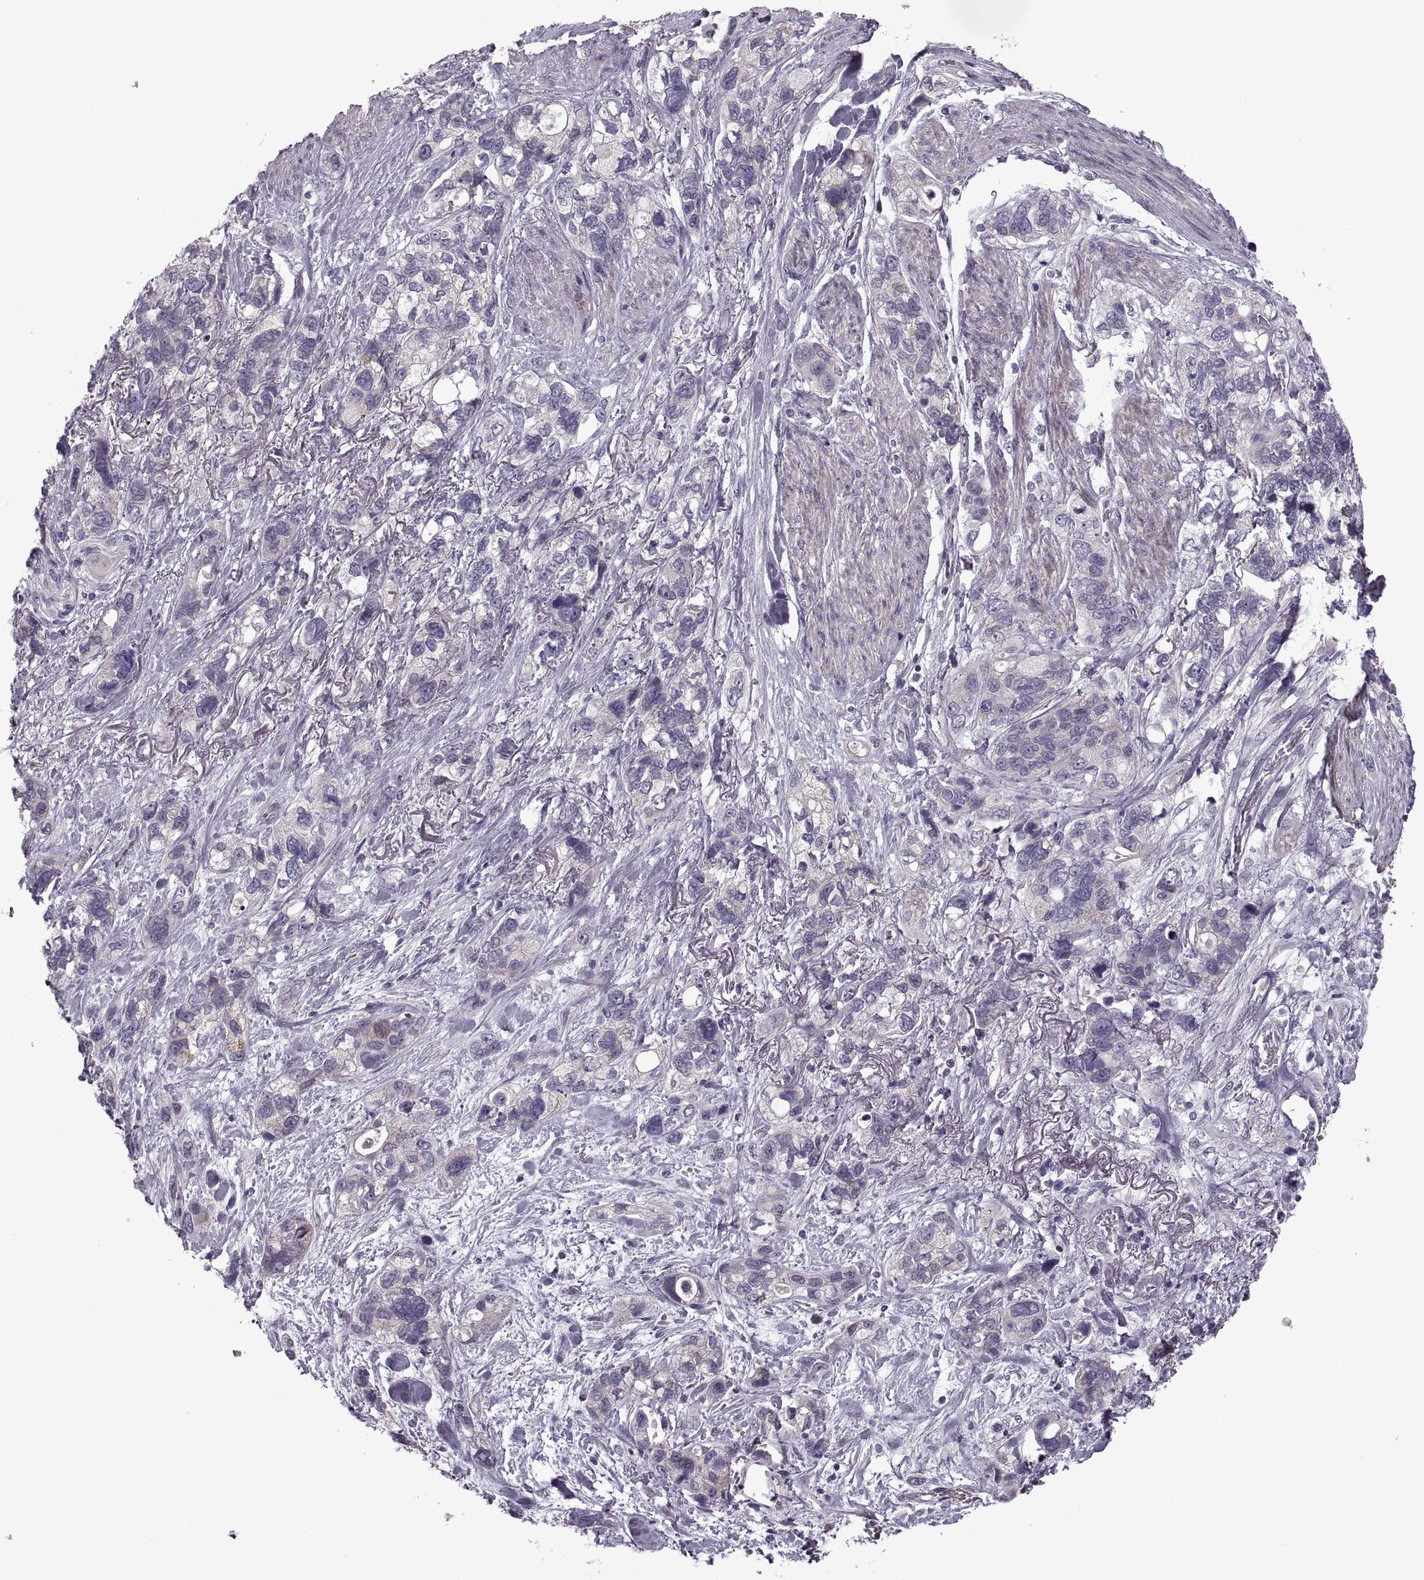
{"staining": {"intensity": "weak", "quantity": "<25%", "location": "cytoplasmic/membranous"}, "tissue": "stomach cancer", "cell_type": "Tumor cells", "image_type": "cancer", "snomed": [{"axis": "morphology", "description": "Adenocarcinoma, NOS"}, {"axis": "topography", "description": "Stomach, upper"}], "caption": "Protein analysis of adenocarcinoma (stomach) reveals no significant staining in tumor cells. (Brightfield microscopy of DAB immunohistochemistry at high magnification).", "gene": "RIPK4", "patient": {"sex": "female", "age": 81}}